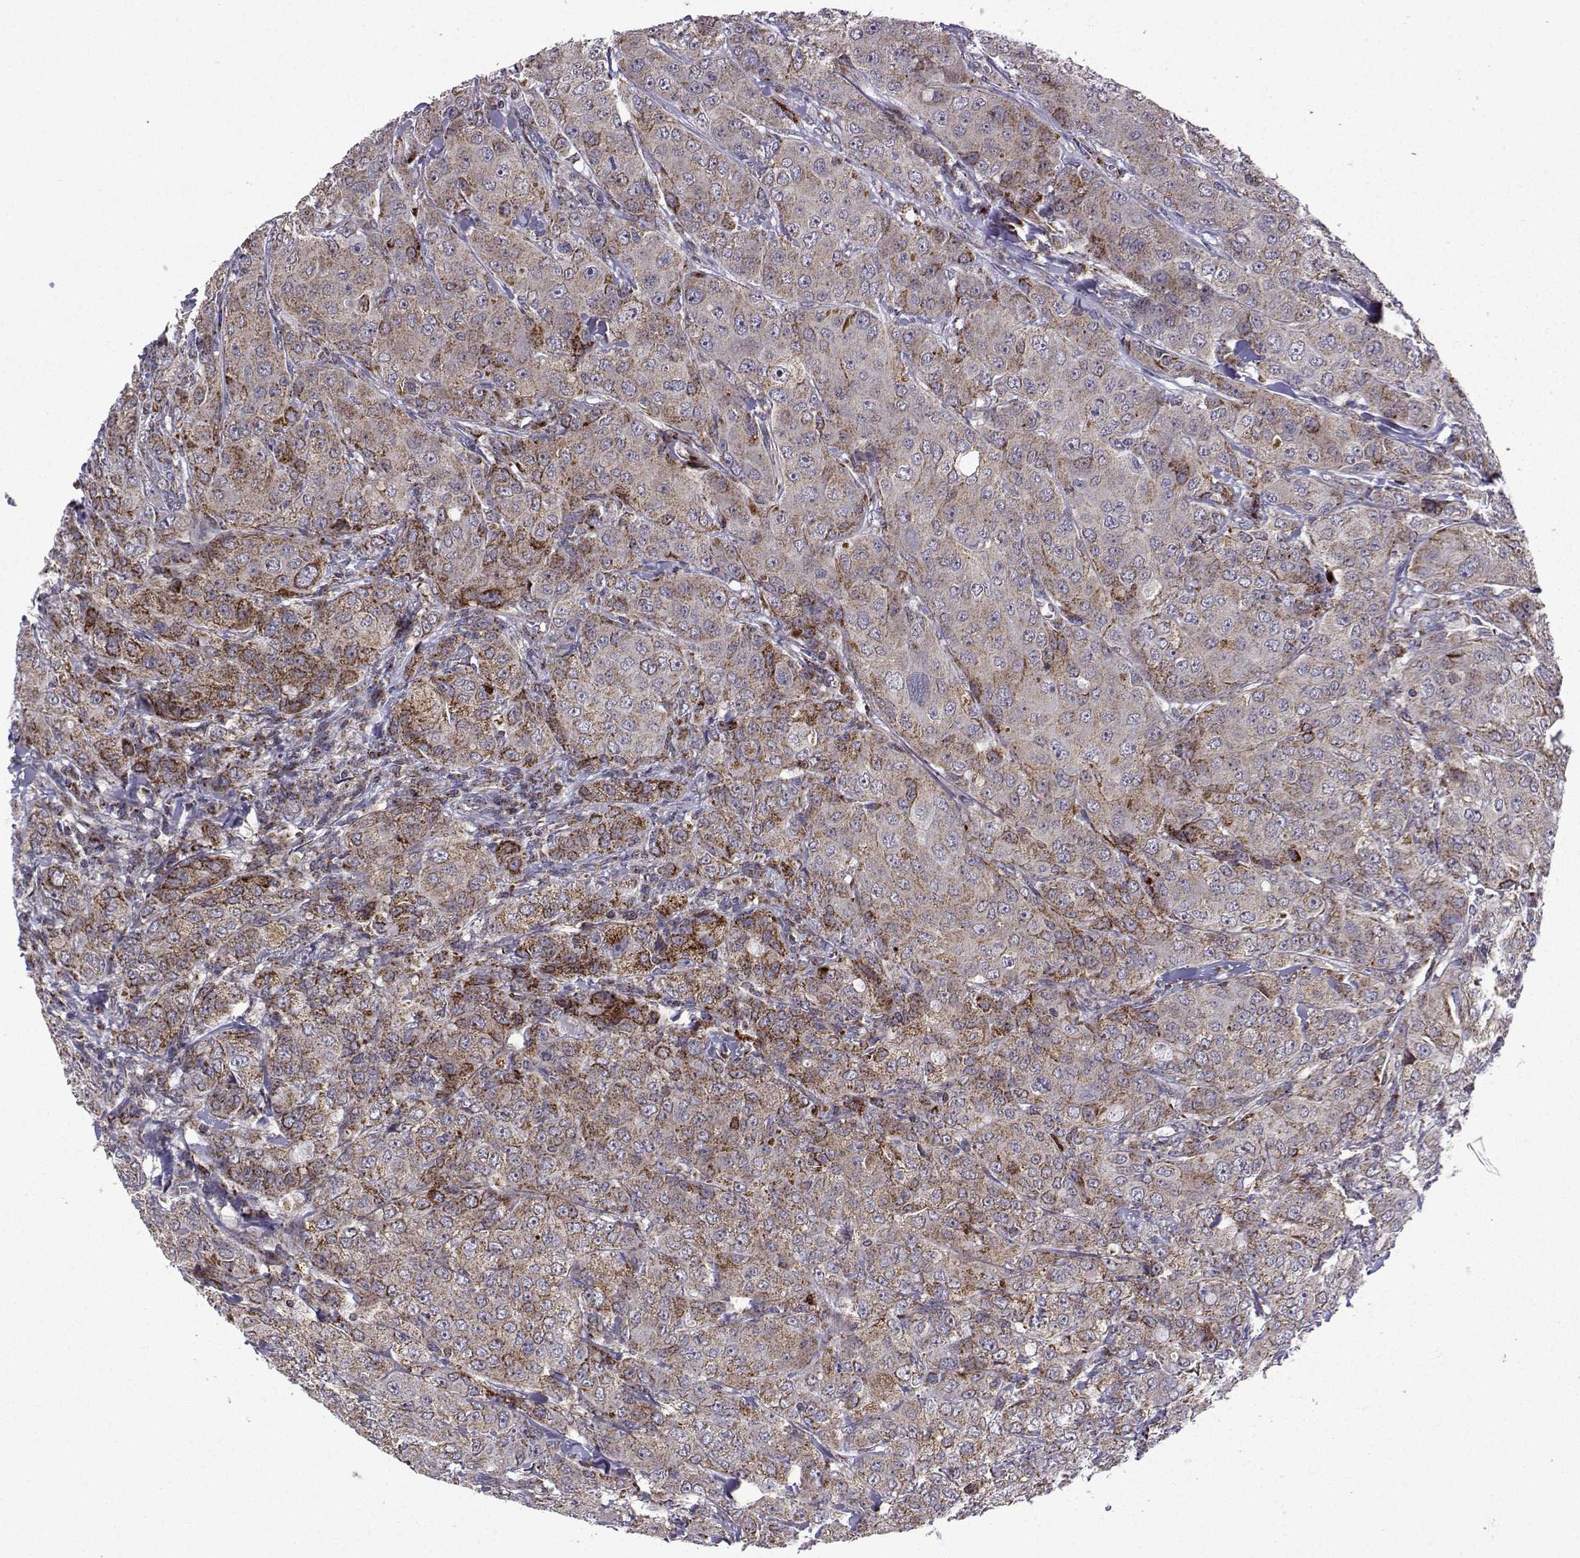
{"staining": {"intensity": "strong", "quantity": "<25%", "location": "cytoplasmic/membranous"}, "tissue": "breast cancer", "cell_type": "Tumor cells", "image_type": "cancer", "snomed": [{"axis": "morphology", "description": "Duct carcinoma"}, {"axis": "topography", "description": "Breast"}], "caption": "Protein analysis of infiltrating ductal carcinoma (breast) tissue shows strong cytoplasmic/membranous expression in about <25% of tumor cells.", "gene": "TAB2", "patient": {"sex": "female", "age": 43}}